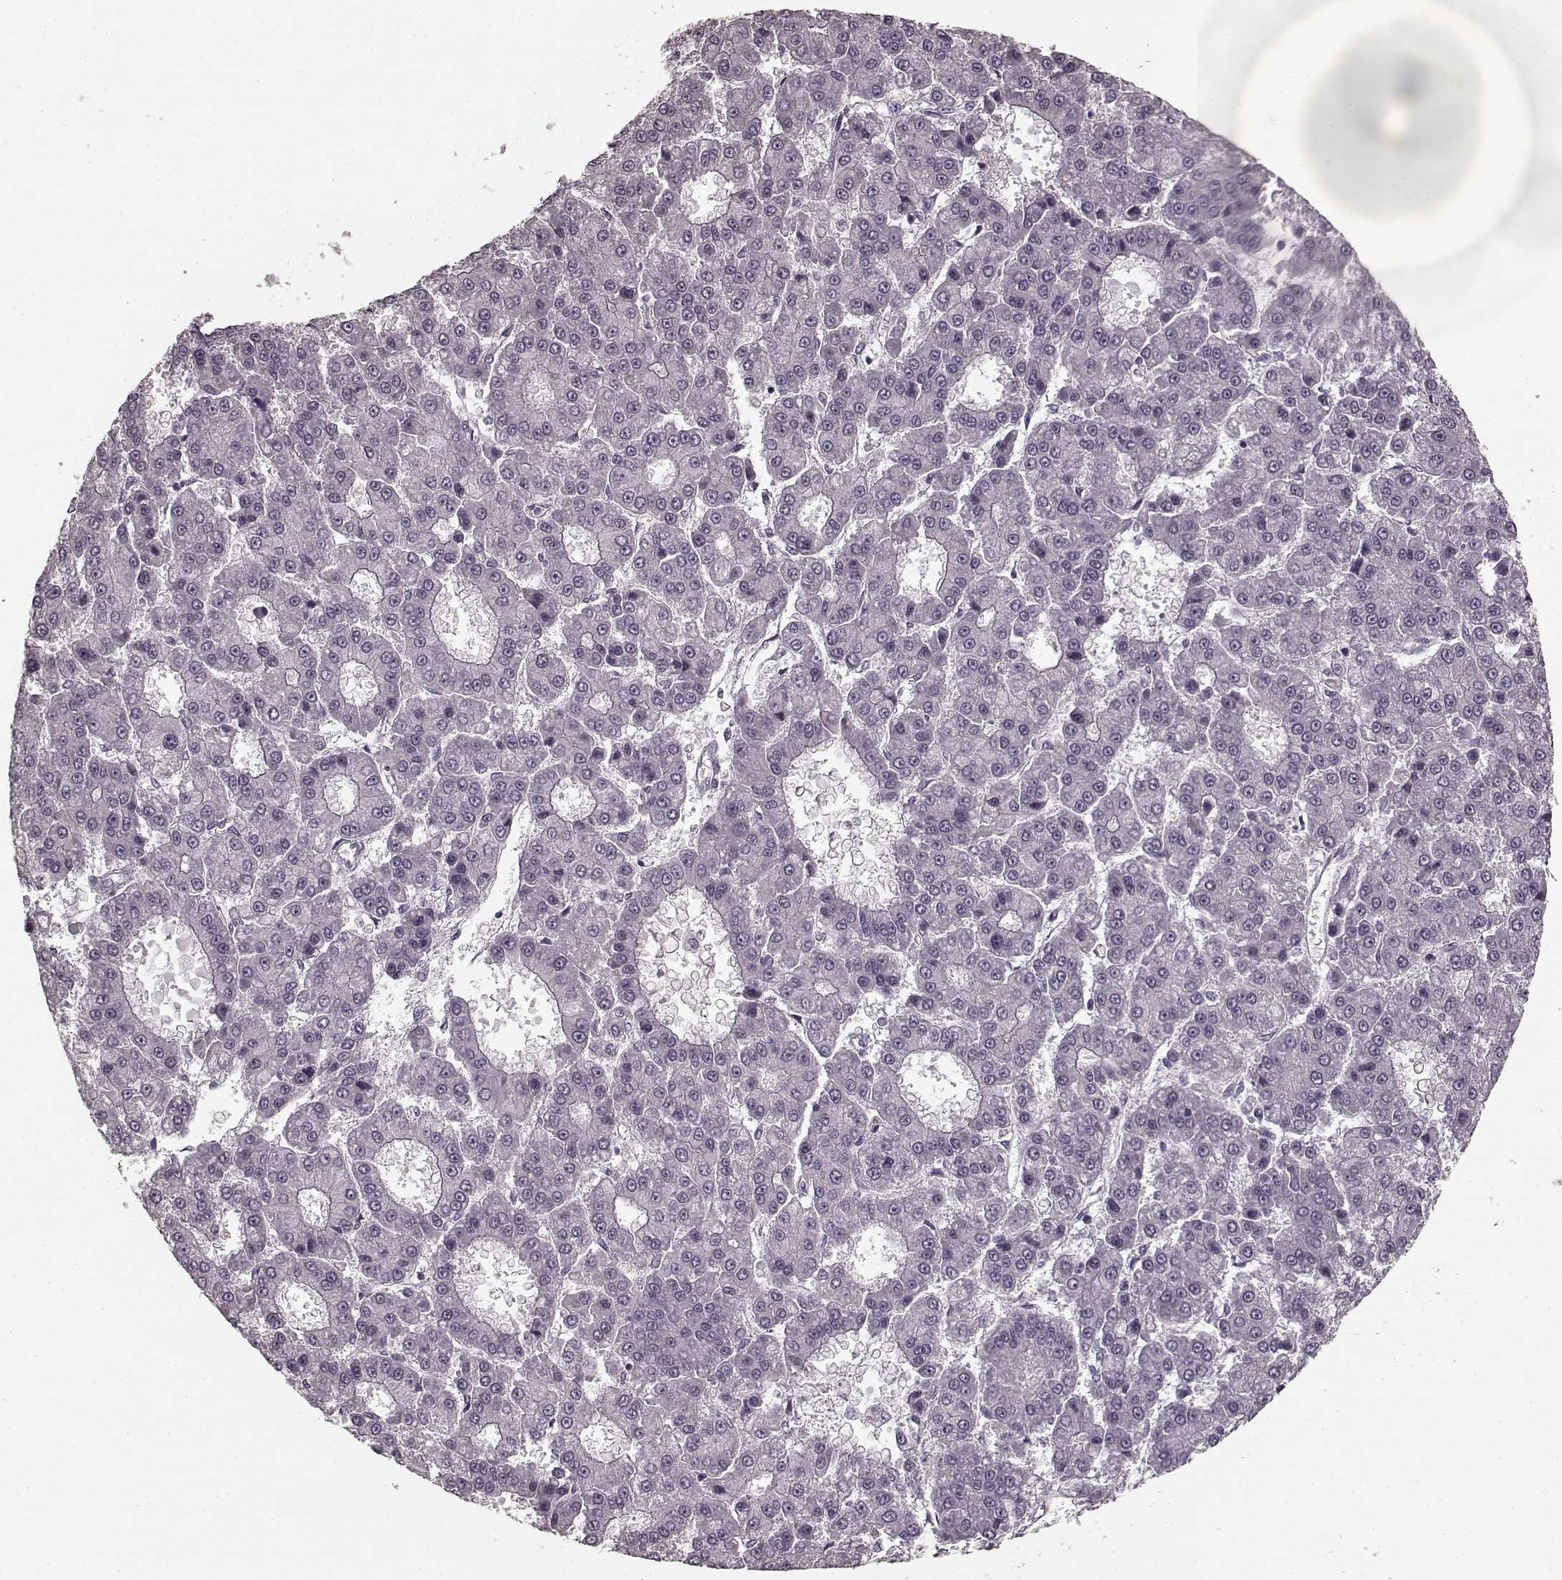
{"staining": {"intensity": "negative", "quantity": "none", "location": "none"}, "tissue": "liver cancer", "cell_type": "Tumor cells", "image_type": "cancer", "snomed": [{"axis": "morphology", "description": "Carcinoma, Hepatocellular, NOS"}, {"axis": "topography", "description": "Liver"}], "caption": "Immunohistochemistry (IHC) photomicrograph of neoplastic tissue: liver hepatocellular carcinoma stained with DAB exhibits no significant protein staining in tumor cells.", "gene": "PRKCE", "patient": {"sex": "male", "age": 70}}